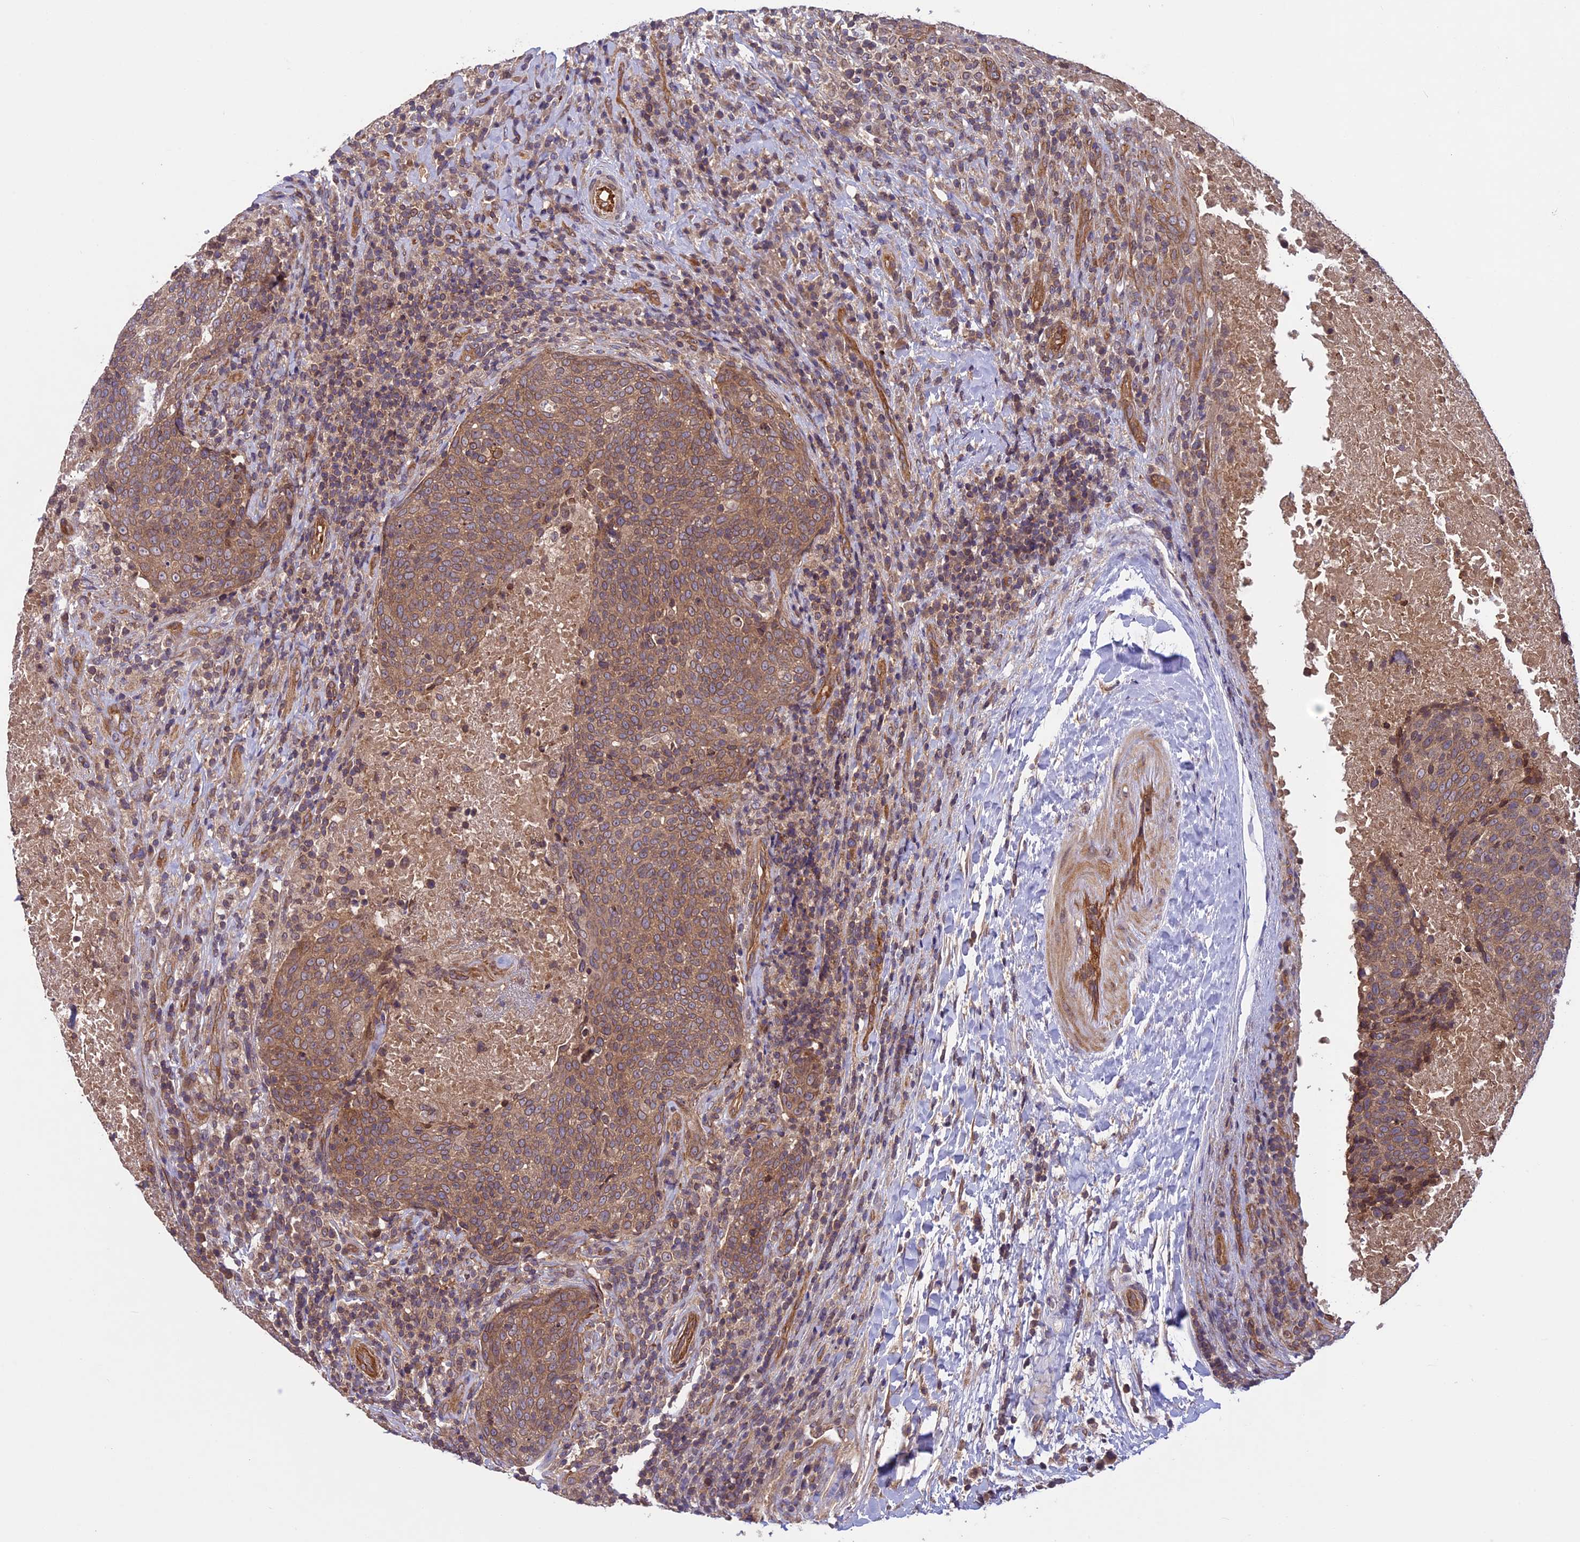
{"staining": {"intensity": "moderate", "quantity": ">75%", "location": "cytoplasmic/membranous"}, "tissue": "head and neck cancer", "cell_type": "Tumor cells", "image_type": "cancer", "snomed": [{"axis": "morphology", "description": "Squamous cell carcinoma, NOS"}, {"axis": "morphology", "description": "Squamous cell carcinoma, metastatic, NOS"}, {"axis": "topography", "description": "Lymph node"}, {"axis": "topography", "description": "Head-Neck"}], "caption": "This is a photomicrograph of immunohistochemistry staining of head and neck cancer, which shows moderate staining in the cytoplasmic/membranous of tumor cells.", "gene": "CCDC125", "patient": {"sex": "male", "age": 62}}